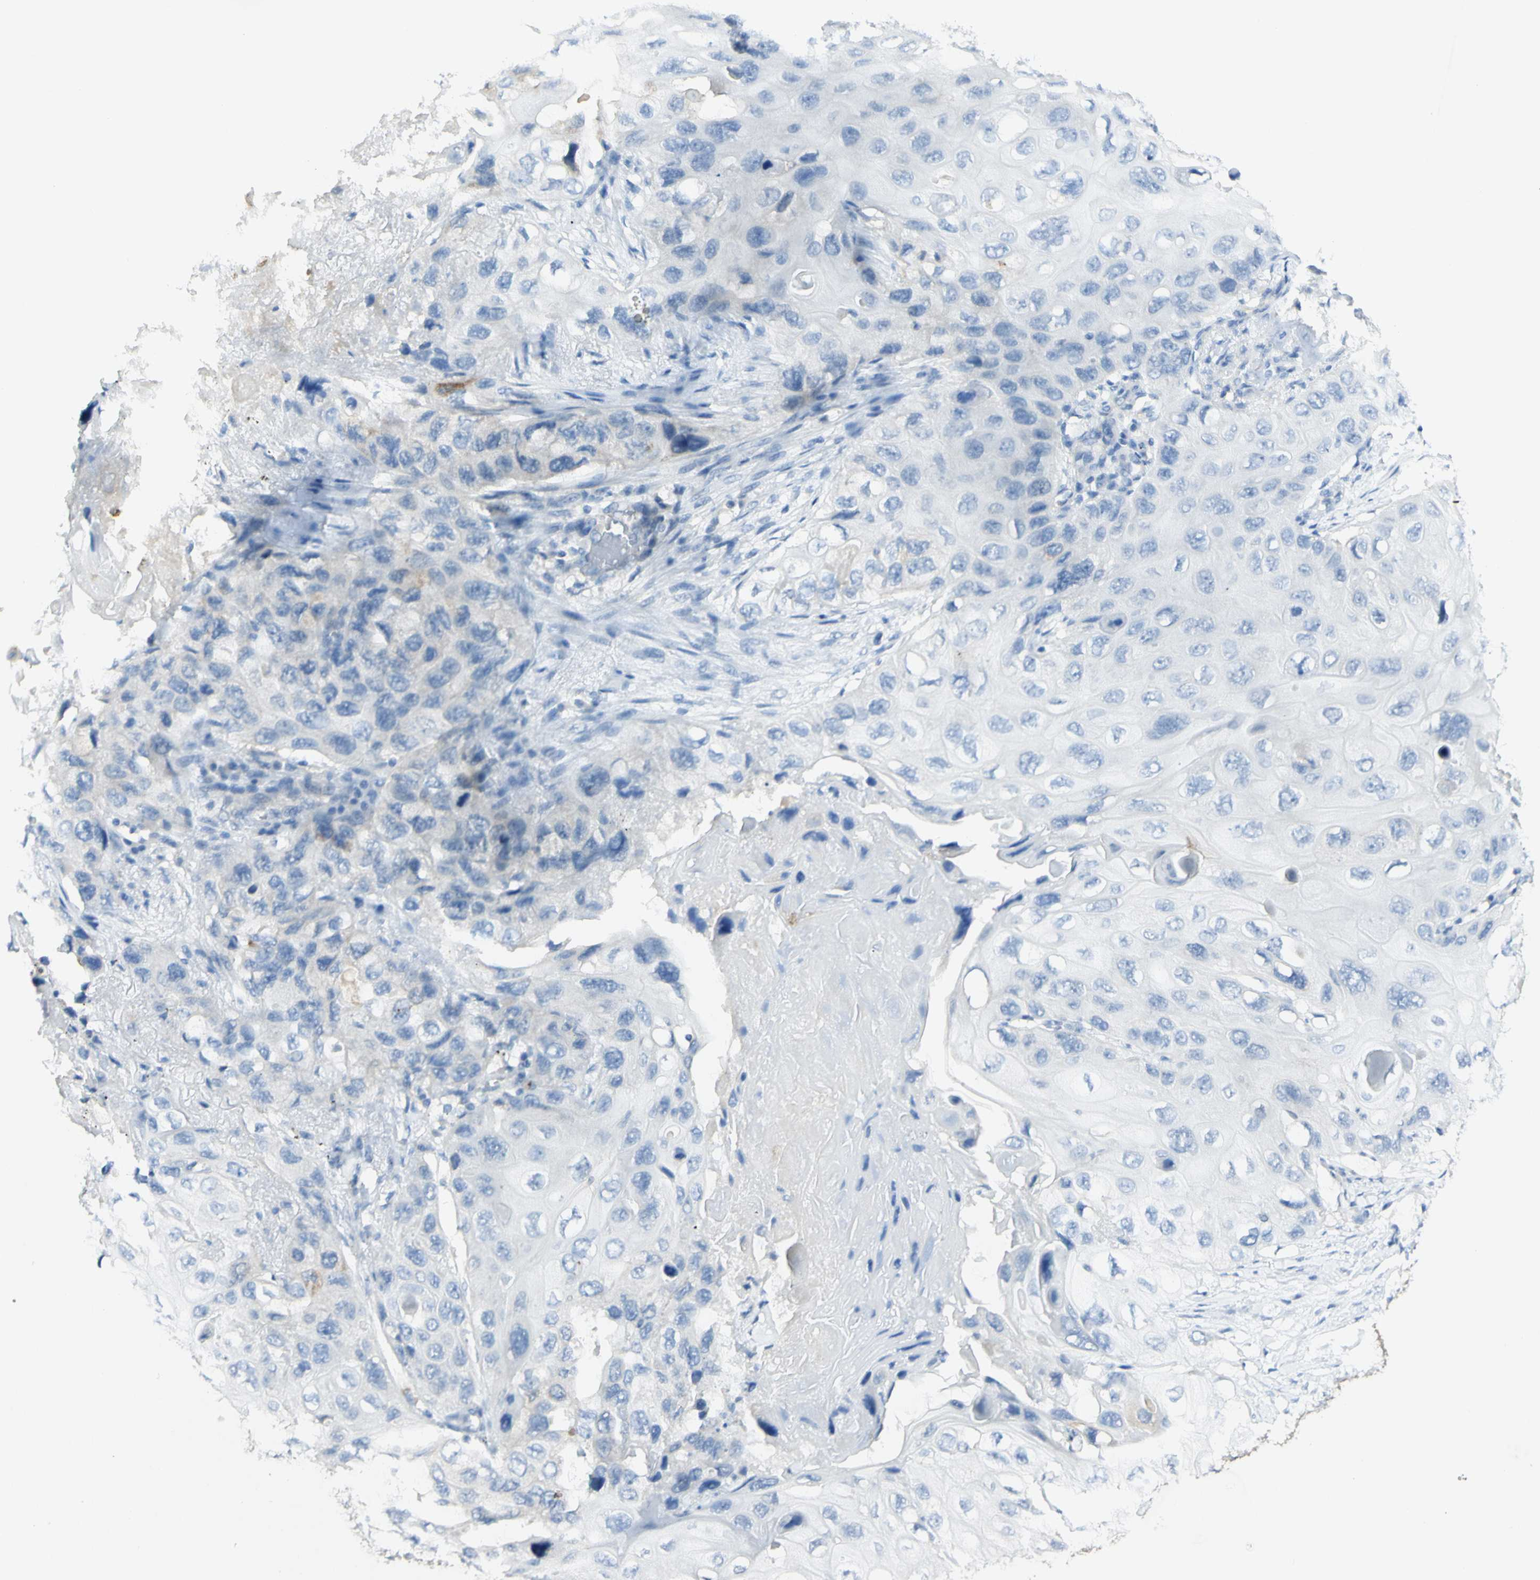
{"staining": {"intensity": "negative", "quantity": "none", "location": "none"}, "tissue": "lung cancer", "cell_type": "Tumor cells", "image_type": "cancer", "snomed": [{"axis": "morphology", "description": "Squamous cell carcinoma, NOS"}, {"axis": "topography", "description": "Lung"}], "caption": "The immunohistochemistry (IHC) micrograph has no significant expression in tumor cells of lung cancer tissue. Nuclei are stained in blue.", "gene": "GDF15", "patient": {"sex": "female", "age": 73}}